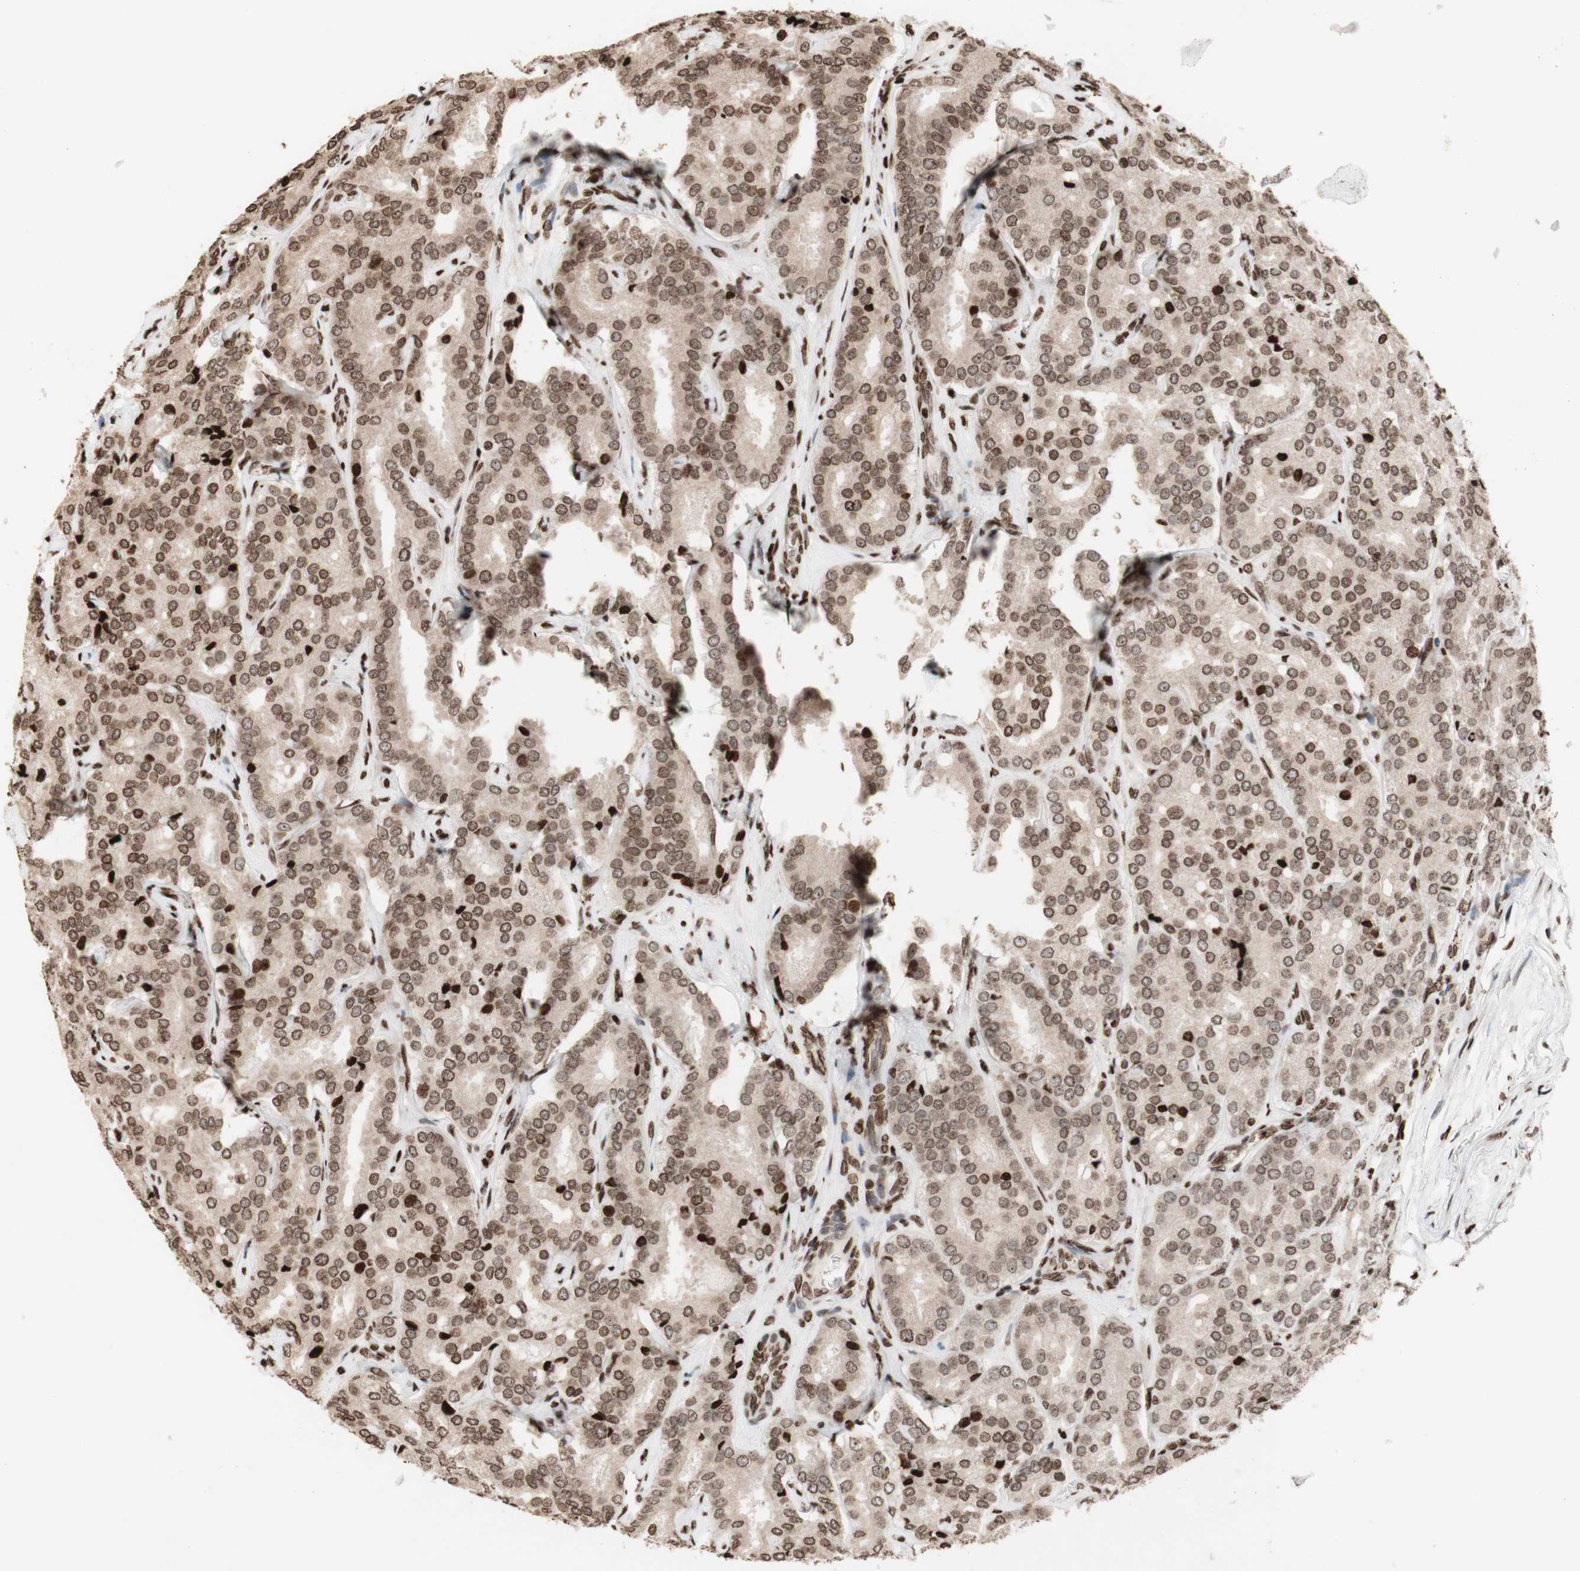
{"staining": {"intensity": "moderate", "quantity": ">75%", "location": "cytoplasmic/membranous,nuclear"}, "tissue": "prostate cancer", "cell_type": "Tumor cells", "image_type": "cancer", "snomed": [{"axis": "morphology", "description": "Adenocarcinoma, High grade"}, {"axis": "topography", "description": "Prostate"}], "caption": "A micrograph showing moderate cytoplasmic/membranous and nuclear staining in approximately >75% of tumor cells in prostate high-grade adenocarcinoma, as visualized by brown immunohistochemical staining.", "gene": "NCAPD2", "patient": {"sex": "male", "age": 65}}